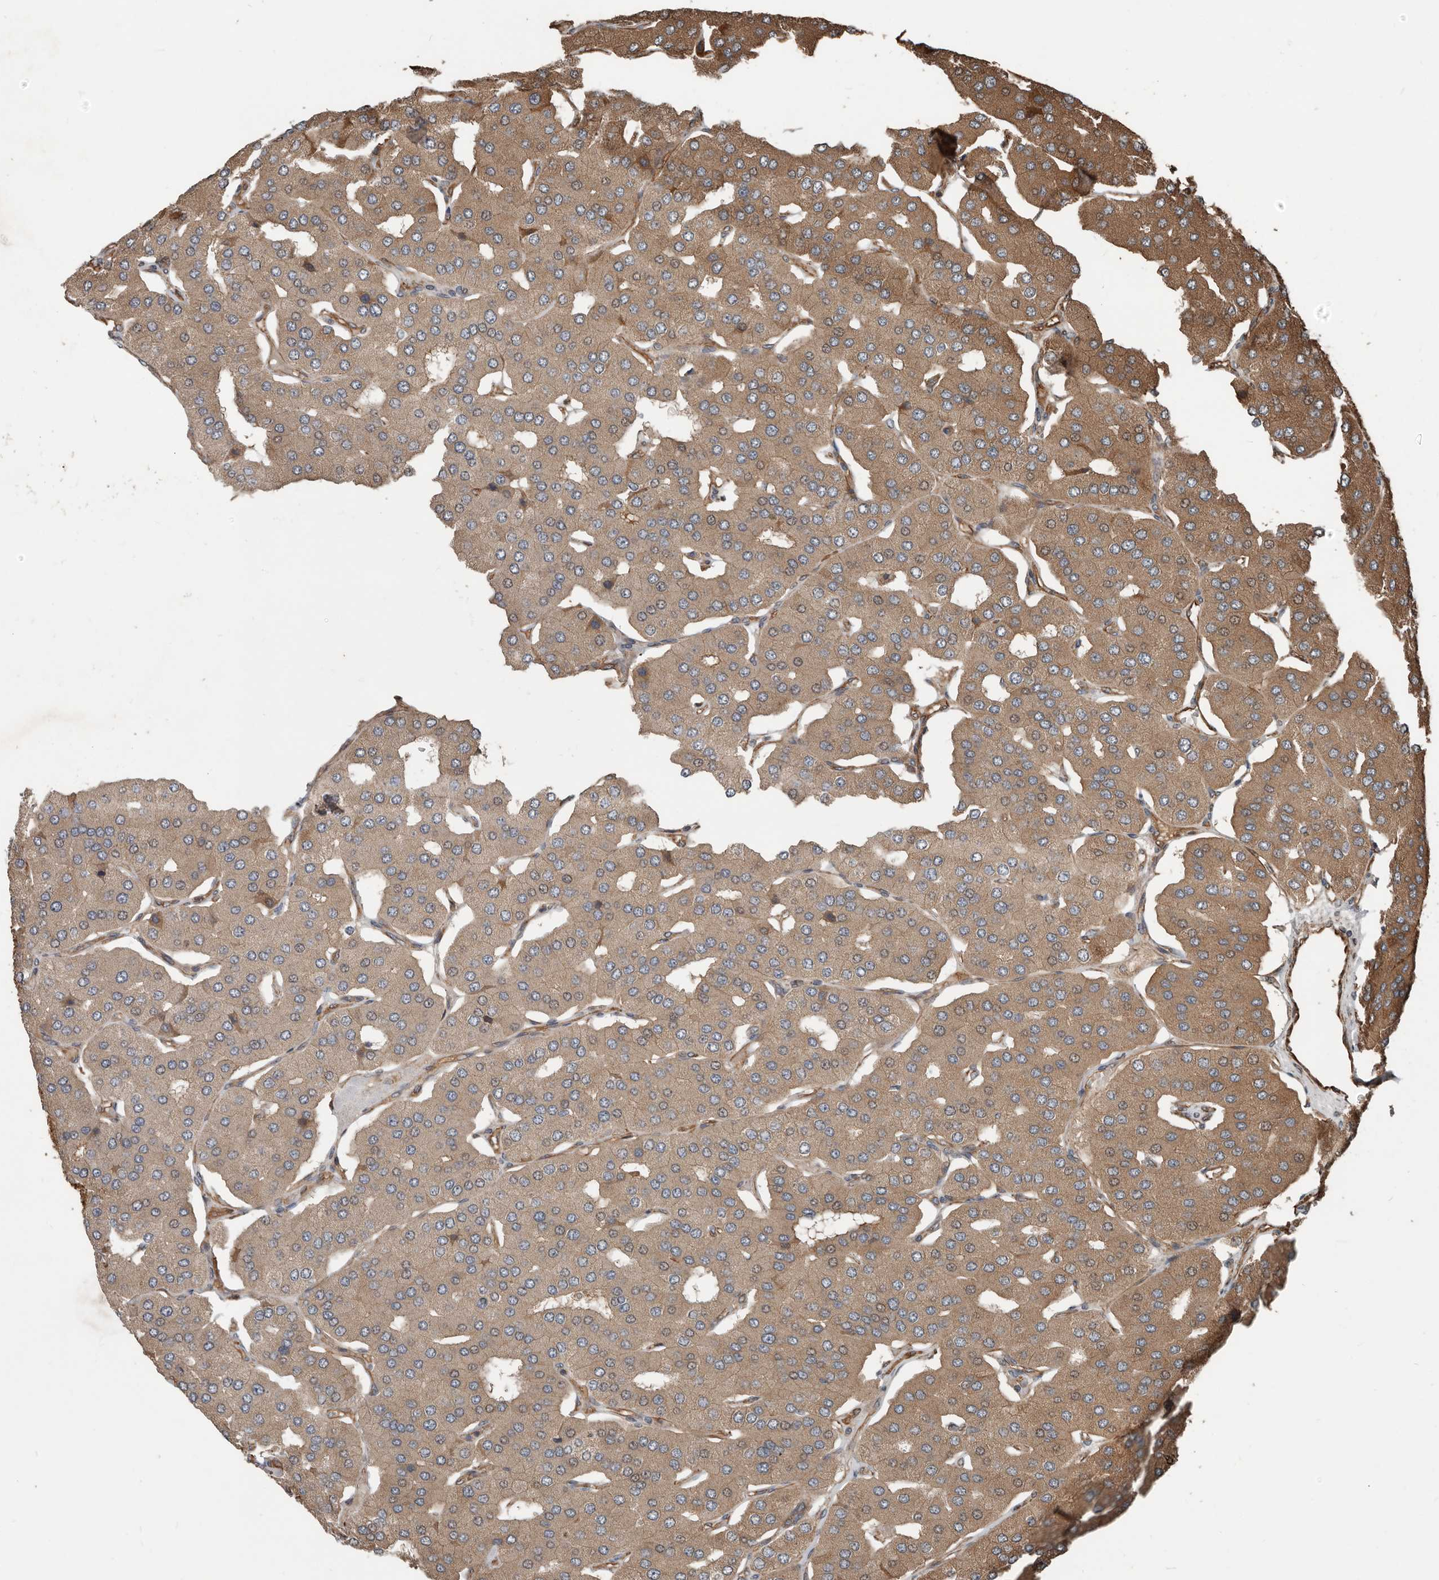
{"staining": {"intensity": "moderate", "quantity": ">75%", "location": "cytoplasmic/membranous"}, "tissue": "parathyroid gland", "cell_type": "Glandular cells", "image_type": "normal", "snomed": [{"axis": "morphology", "description": "Normal tissue, NOS"}, {"axis": "morphology", "description": "Adenoma, NOS"}, {"axis": "topography", "description": "Parathyroid gland"}], "caption": "Moderate cytoplasmic/membranous protein staining is identified in about >75% of glandular cells in parathyroid gland.", "gene": "YOD1", "patient": {"sex": "female", "age": 86}}